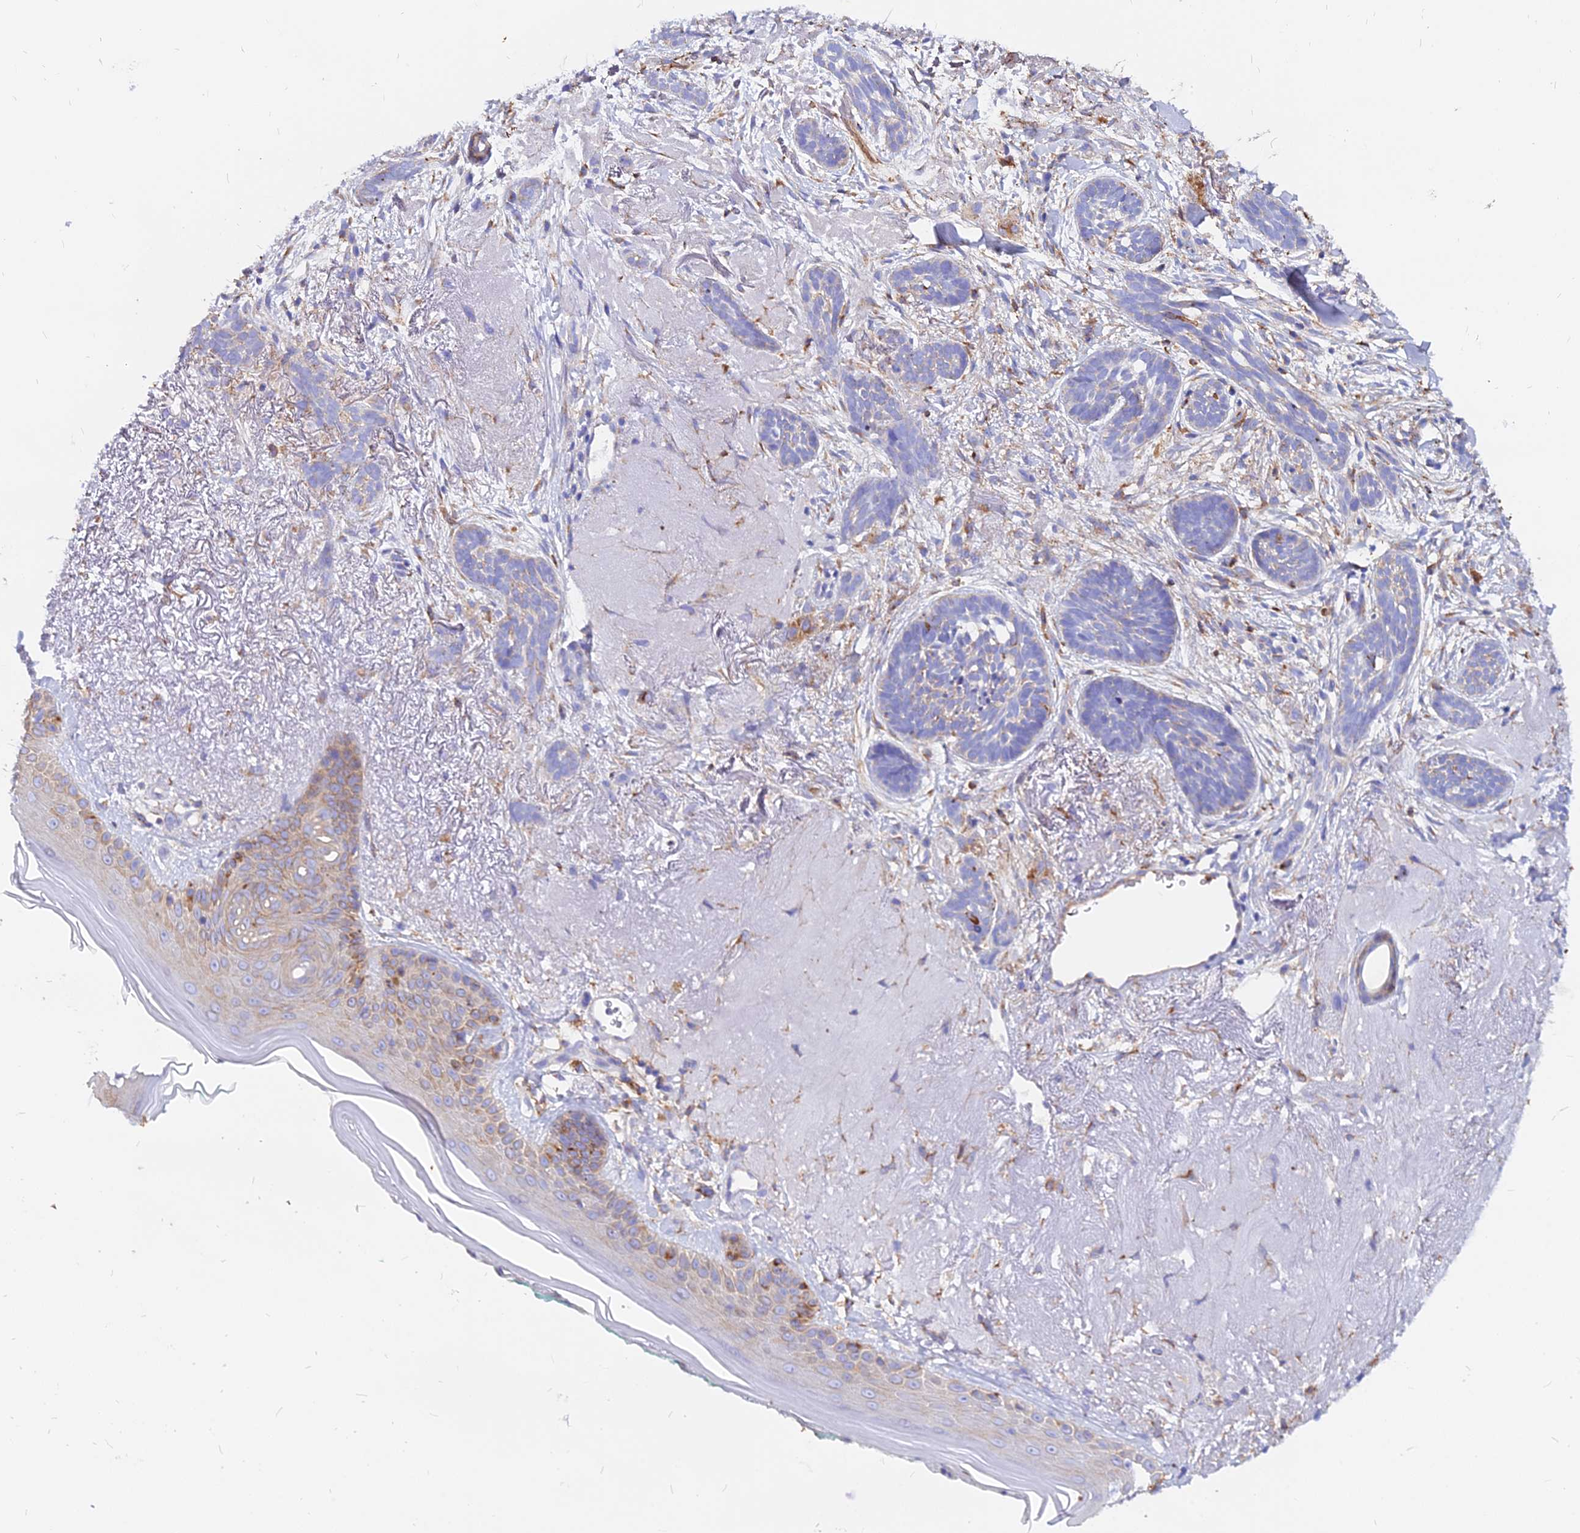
{"staining": {"intensity": "weak", "quantity": "<25%", "location": "cytoplasmic/membranous"}, "tissue": "skin cancer", "cell_type": "Tumor cells", "image_type": "cancer", "snomed": [{"axis": "morphology", "description": "Basal cell carcinoma"}, {"axis": "topography", "description": "Skin"}], "caption": "Micrograph shows no significant protein staining in tumor cells of skin basal cell carcinoma.", "gene": "AGTRAP", "patient": {"sex": "male", "age": 71}}